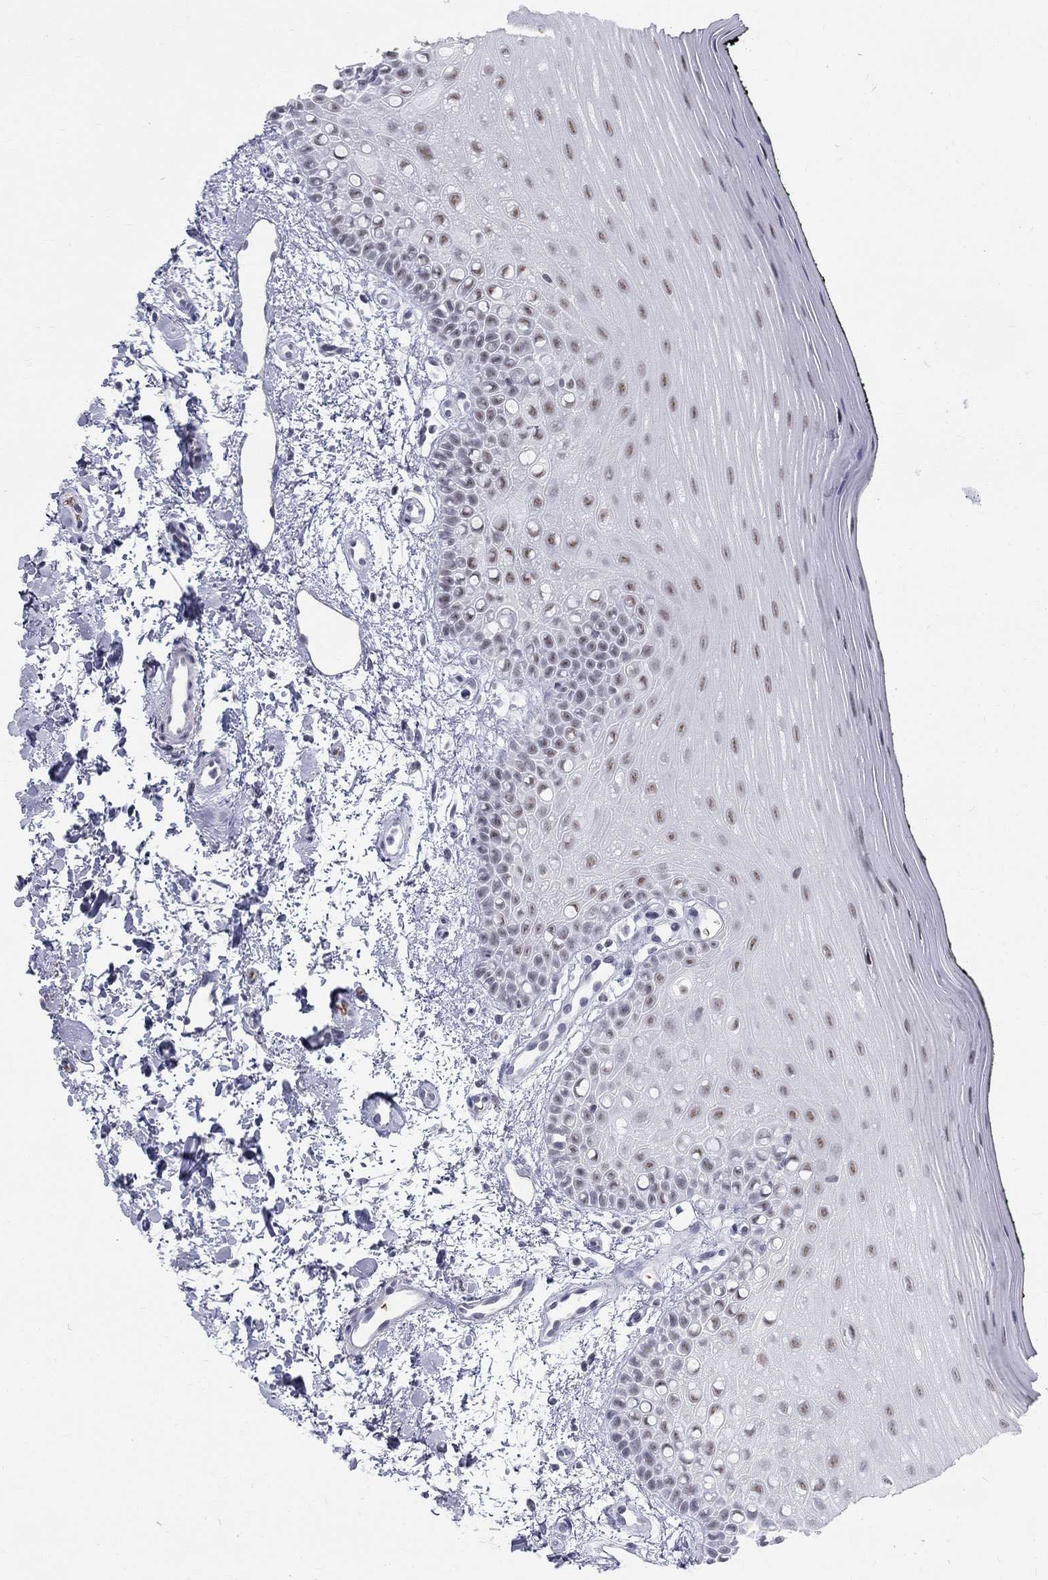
{"staining": {"intensity": "weak", "quantity": "25%-75%", "location": "nuclear"}, "tissue": "oral mucosa", "cell_type": "Squamous epithelial cells", "image_type": "normal", "snomed": [{"axis": "morphology", "description": "Normal tissue, NOS"}, {"axis": "topography", "description": "Oral tissue"}], "caption": "Protein analysis of normal oral mucosa shows weak nuclear positivity in about 25%-75% of squamous epithelial cells. (DAB IHC with brightfield microscopy, high magnification).", "gene": "DMTN", "patient": {"sex": "female", "age": 78}}